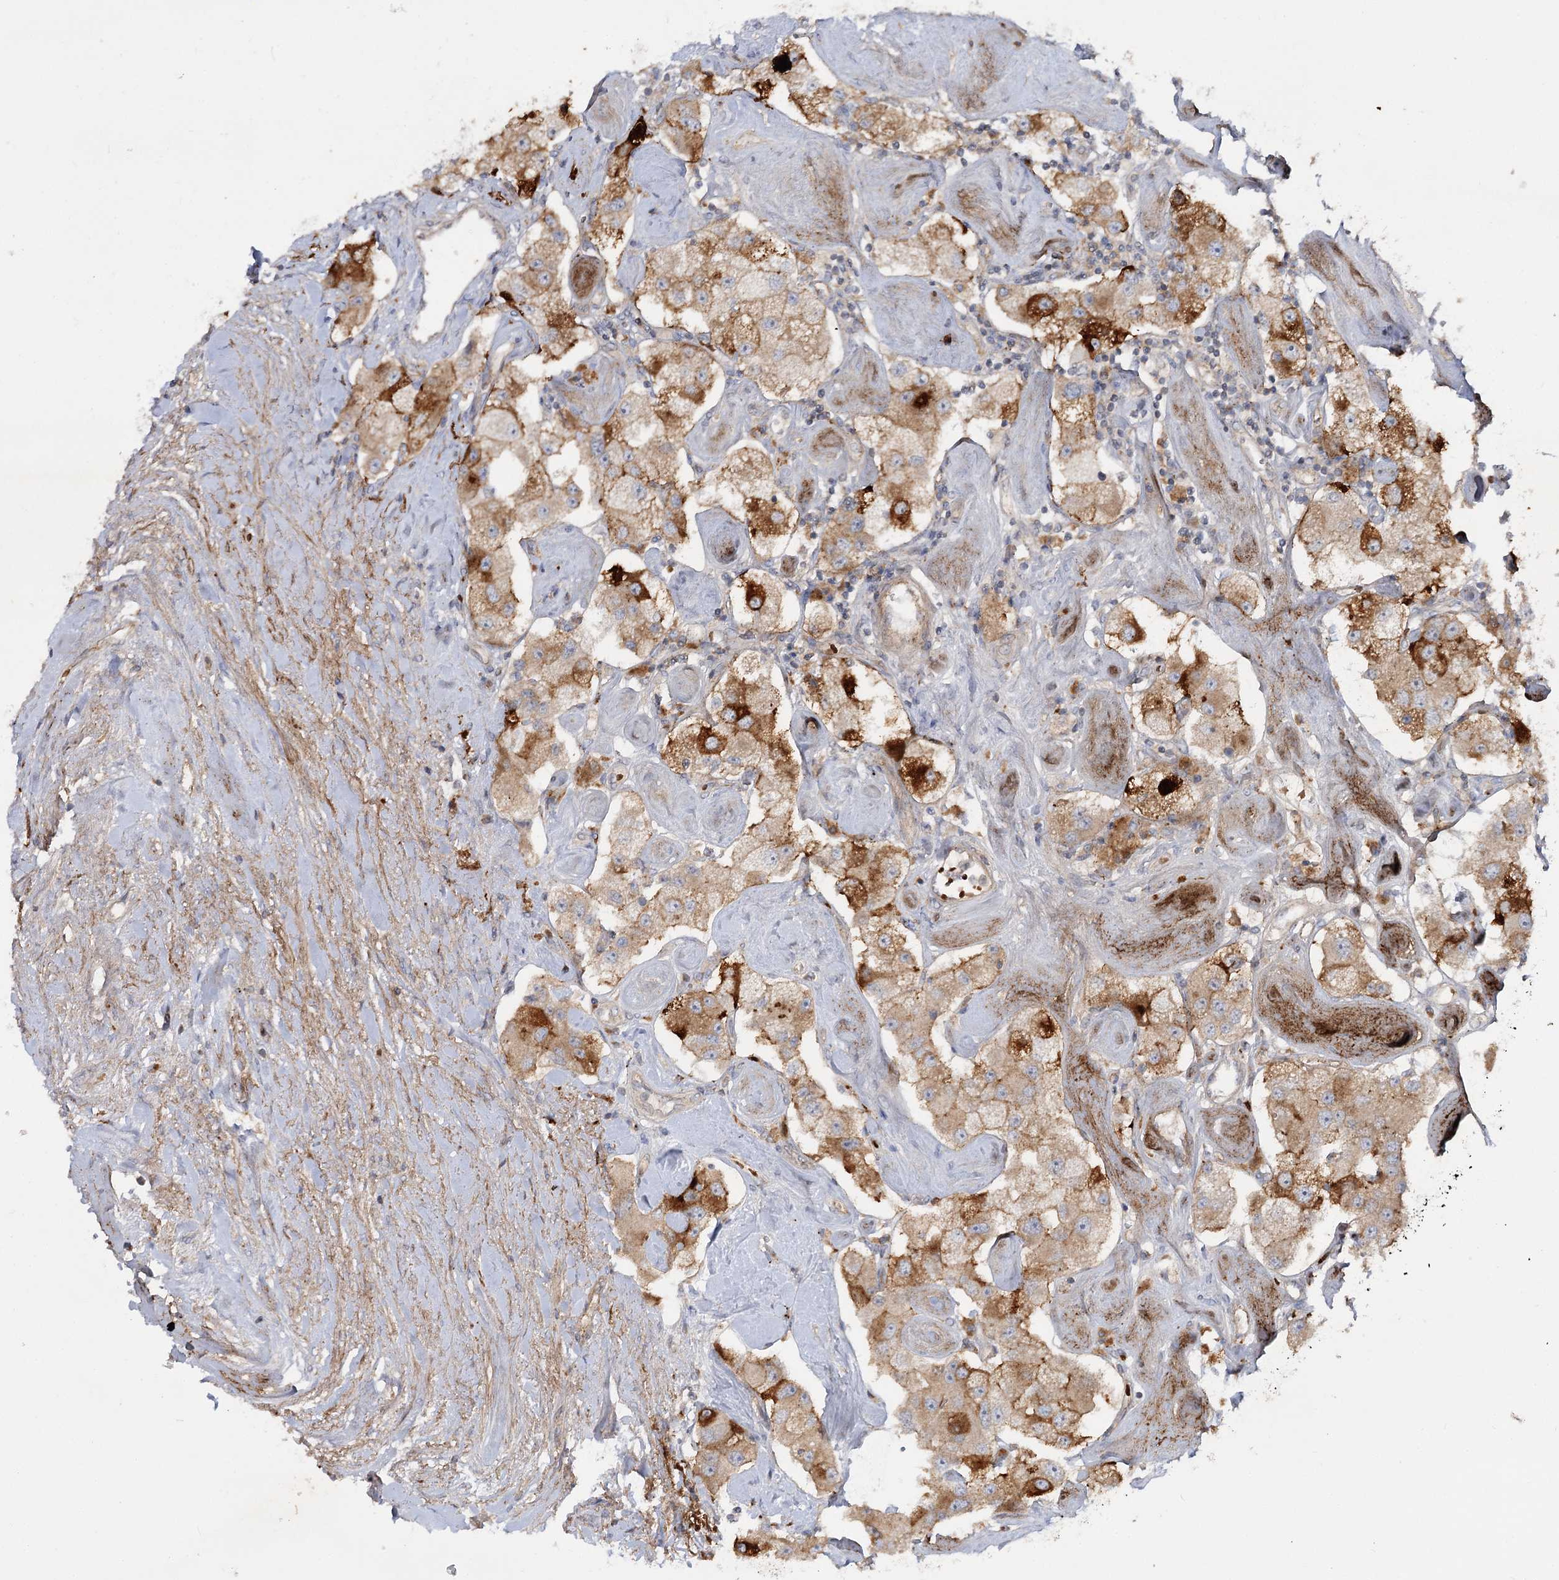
{"staining": {"intensity": "strong", "quantity": "25%-75%", "location": "cytoplasmic/membranous"}, "tissue": "carcinoid", "cell_type": "Tumor cells", "image_type": "cancer", "snomed": [{"axis": "morphology", "description": "Carcinoid, malignant, NOS"}, {"axis": "topography", "description": "Pancreas"}], "caption": "Immunohistochemical staining of human carcinoid demonstrates high levels of strong cytoplasmic/membranous protein expression in approximately 25%-75% of tumor cells.", "gene": "KIAA0825", "patient": {"sex": "male", "age": 41}}